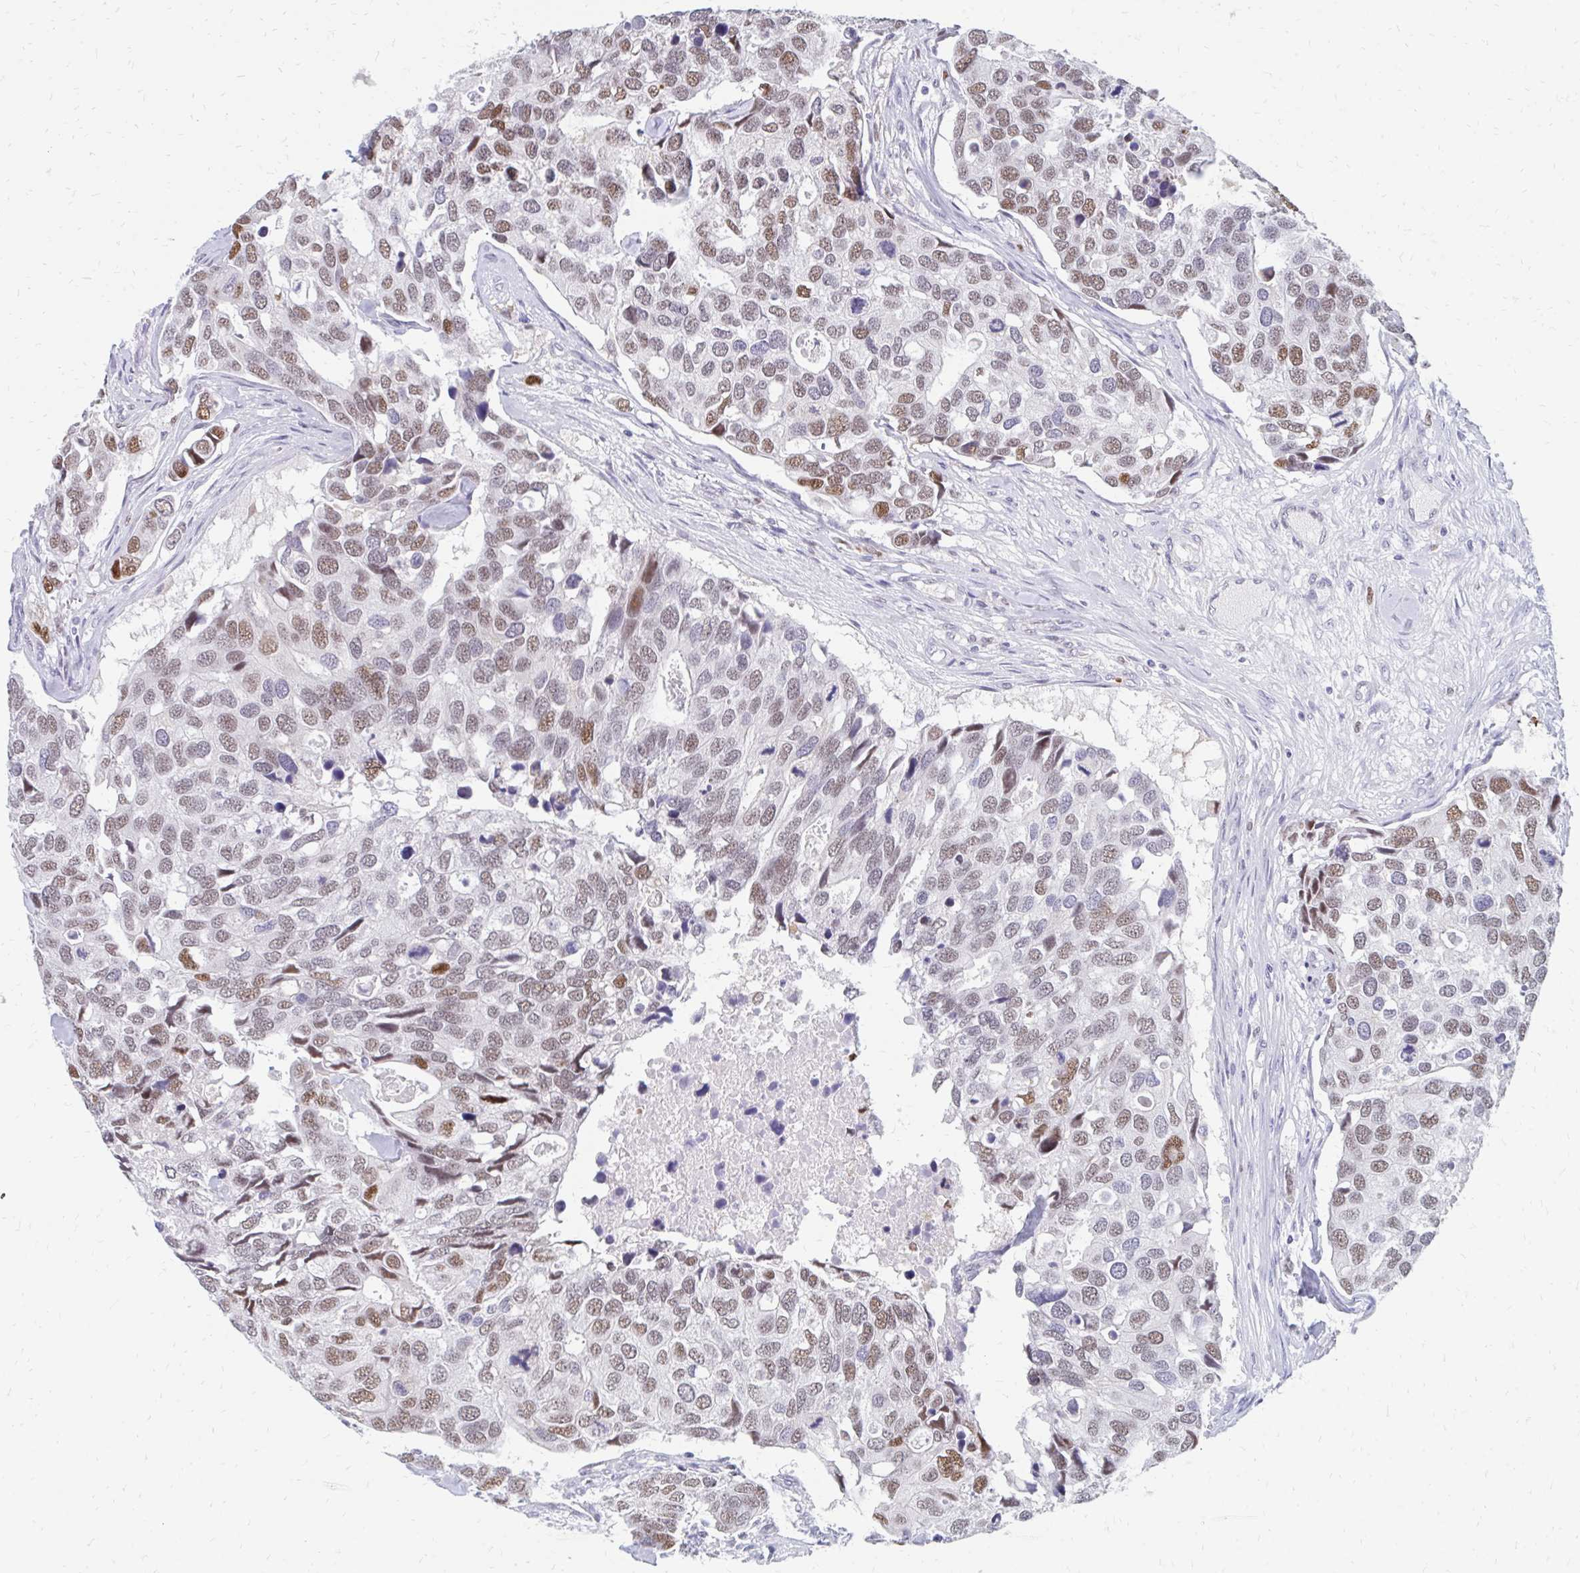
{"staining": {"intensity": "moderate", "quantity": ">75%", "location": "nuclear"}, "tissue": "breast cancer", "cell_type": "Tumor cells", "image_type": "cancer", "snomed": [{"axis": "morphology", "description": "Duct carcinoma"}, {"axis": "topography", "description": "Breast"}], "caption": "Immunohistochemistry (IHC) image of invasive ductal carcinoma (breast) stained for a protein (brown), which exhibits medium levels of moderate nuclear expression in about >75% of tumor cells.", "gene": "PLK3", "patient": {"sex": "female", "age": 83}}